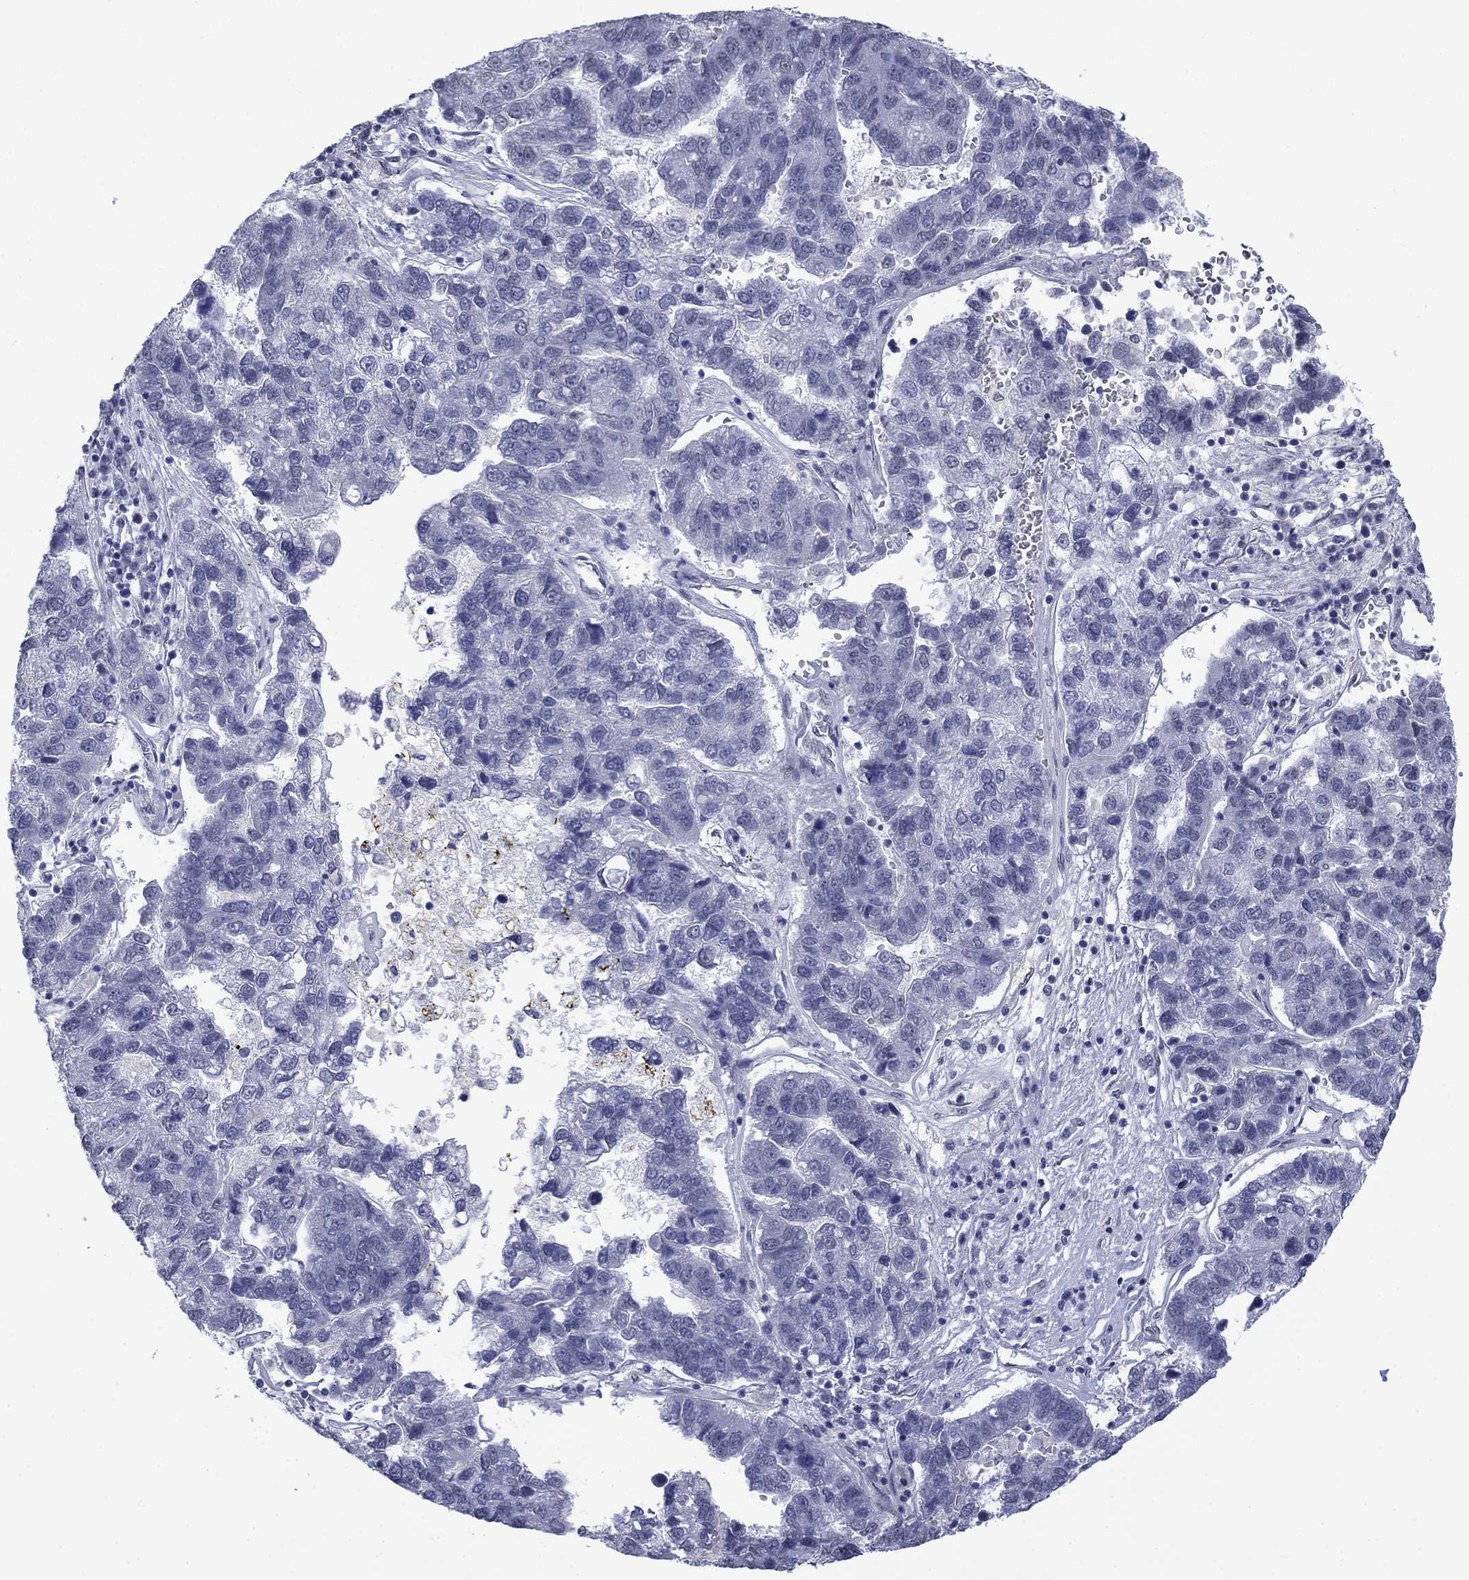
{"staining": {"intensity": "negative", "quantity": "none", "location": "none"}, "tissue": "pancreatic cancer", "cell_type": "Tumor cells", "image_type": "cancer", "snomed": [{"axis": "morphology", "description": "Adenocarcinoma, NOS"}, {"axis": "topography", "description": "Pancreas"}], "caption": "Histopathology image shows no protein expression in tumor cells of adenocarcinoma (pancreatic) tissue.", "gene": "TOR1AIP1", "patient": {"sex": "female", "age": 61}}